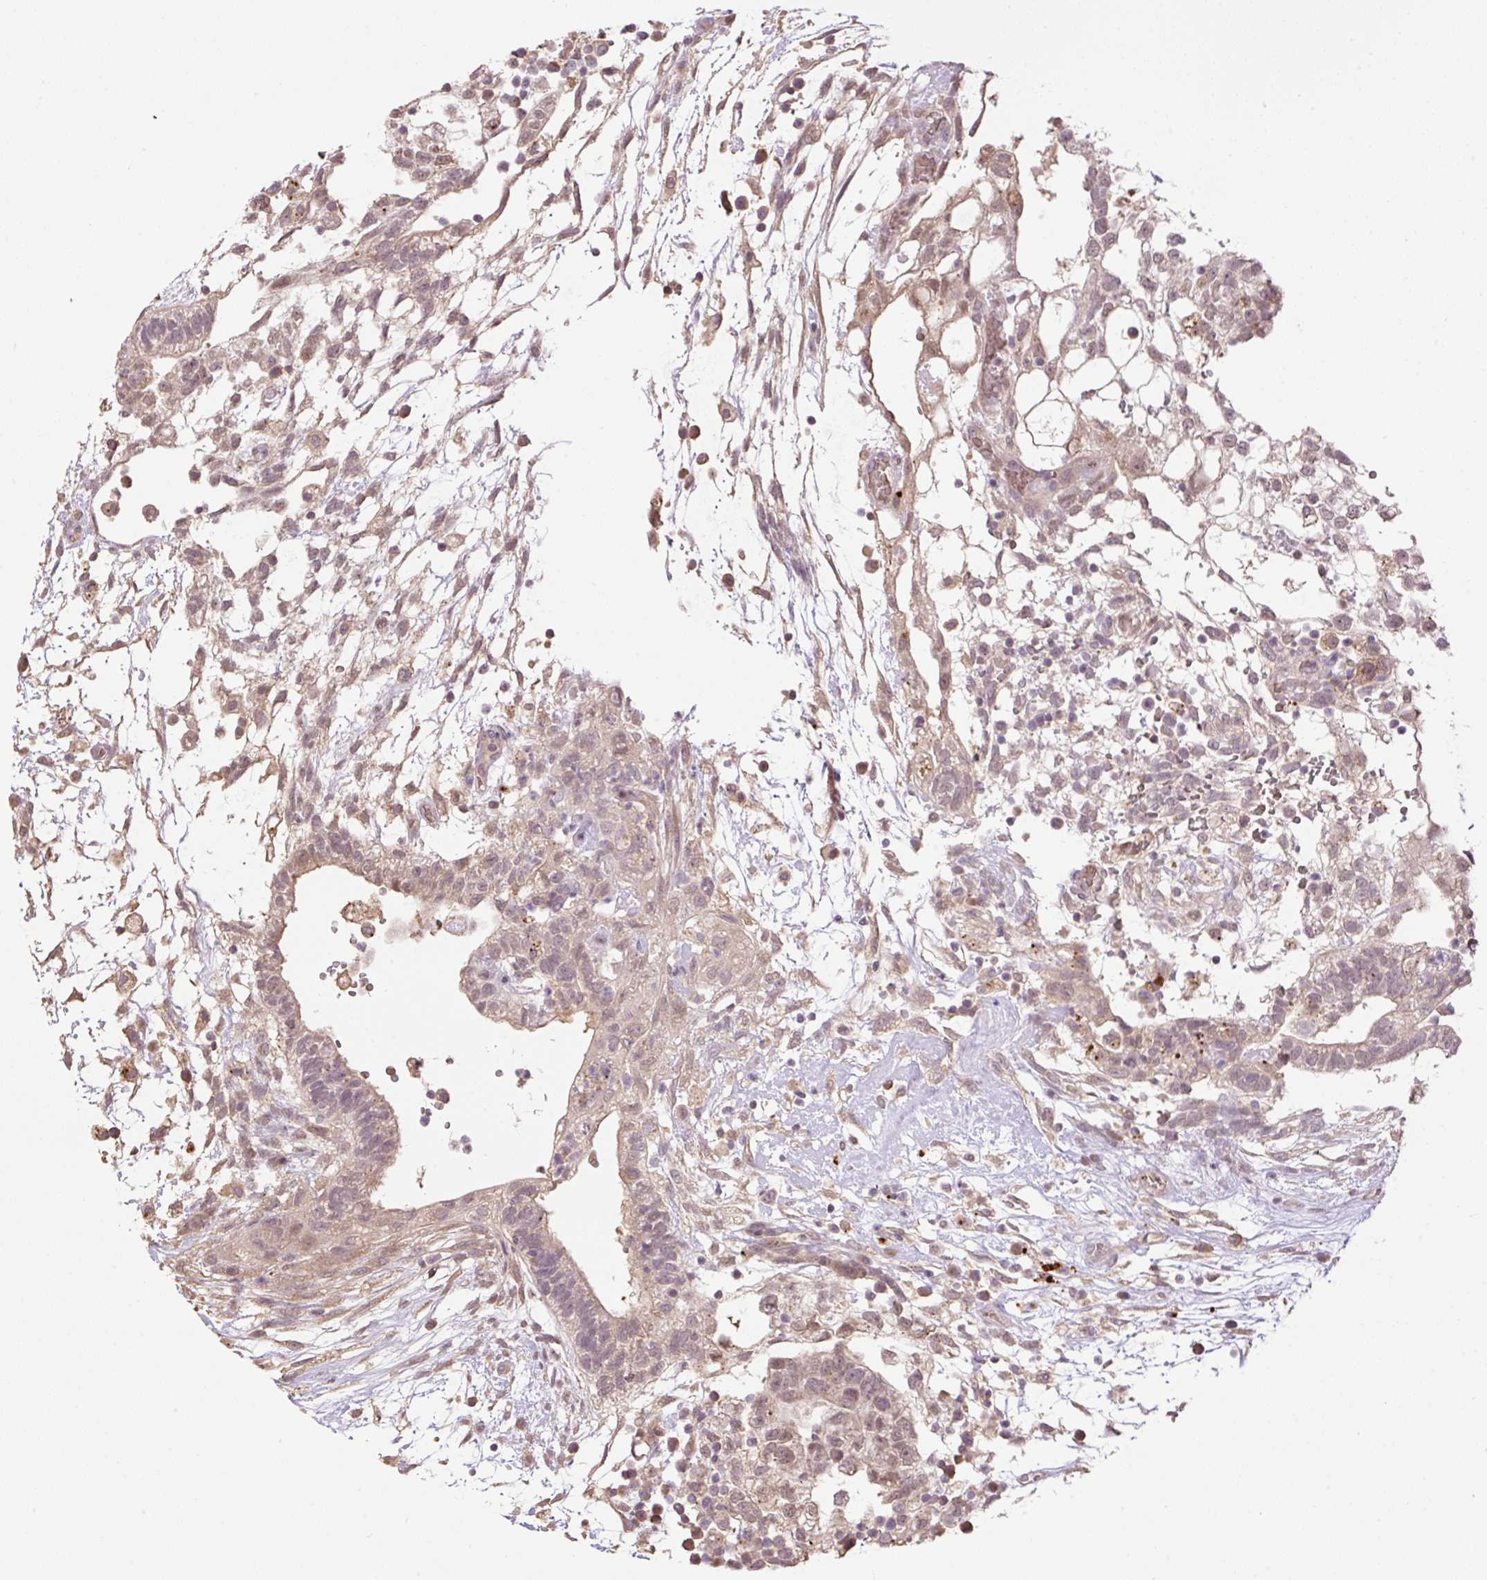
{"staining": {"intensity": "weak", "quantity": ">75%", "location": "cytoplasmic/membranous,nuclear"}, "tissue": "testis cancer", "cell_type": "Tumor cells", "image_type": "cancer", "snomed": [{"axis": "morphology", "description": "Carcinoma, Embryonal, NOS"}, {"axis": "topography", "description": "Testis"}], "caption": "Human testis cancer stained with a brown dye demonstrates weak cytoplasmic/membranous and nuclear positive positivity in approximately >75% of tumor cells.", "gene": "HABP4", "patient": {"sex": "male", "age": 32}}